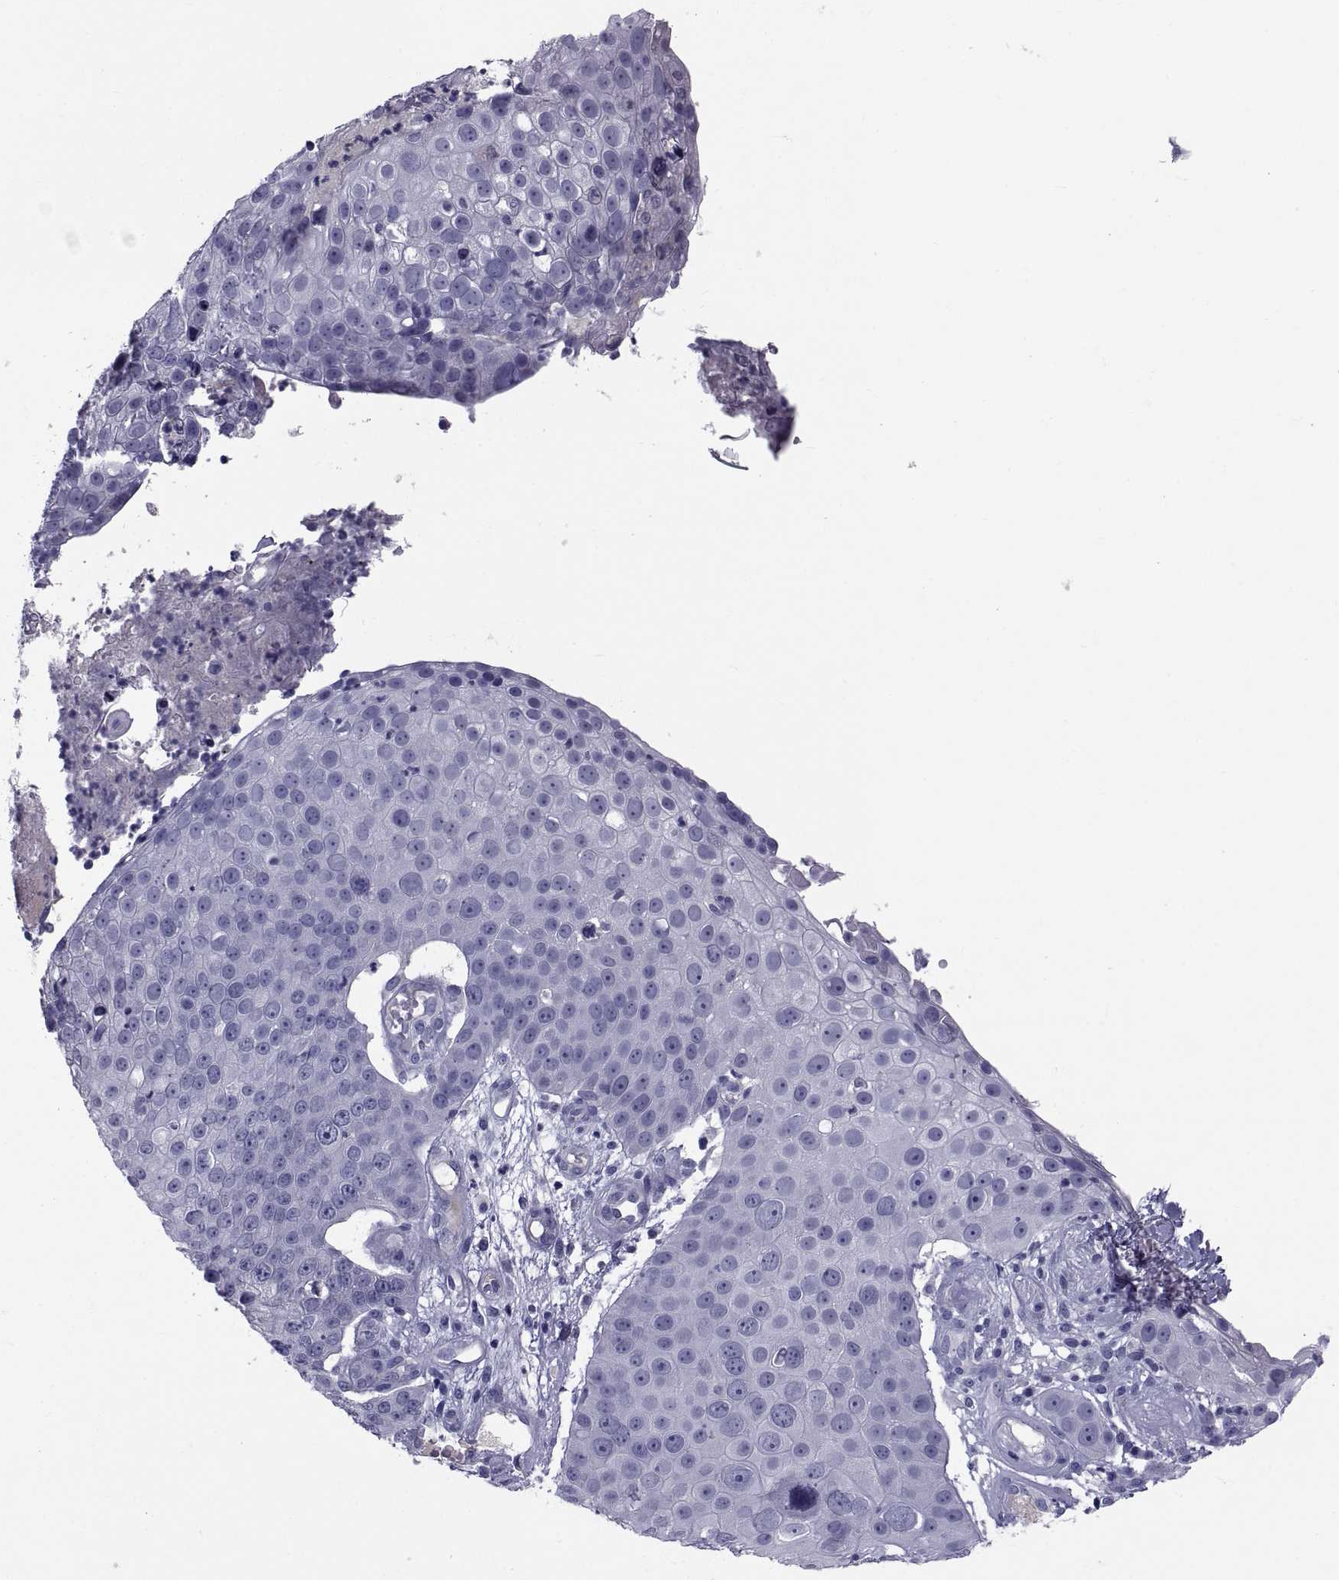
{"staining": {"intensity": "negative", "quantity": "none", "location": "none"}, "tissue": "skin cancer", "cell_type": "Tumor cells", "image_type": "cancer", "snomed": [{"axis": "morphology", "description": "Squamous cell carcinoma, NOS"}, {"axis": "topography", "description": "Skin"}], "caption": "High power microscopy image of an immunohistochemistry image of skin cancer (squamous cell carcinoma), revealing no significant positivity in tumor cells. Brightfield microscopy of immunohistochemistry (IHC) stained with DAB (brown) and hematoxylin (blue), captured at high magnification.", "gene": "PDZRN4", "patient": {"sex": "male", "age": 71}}